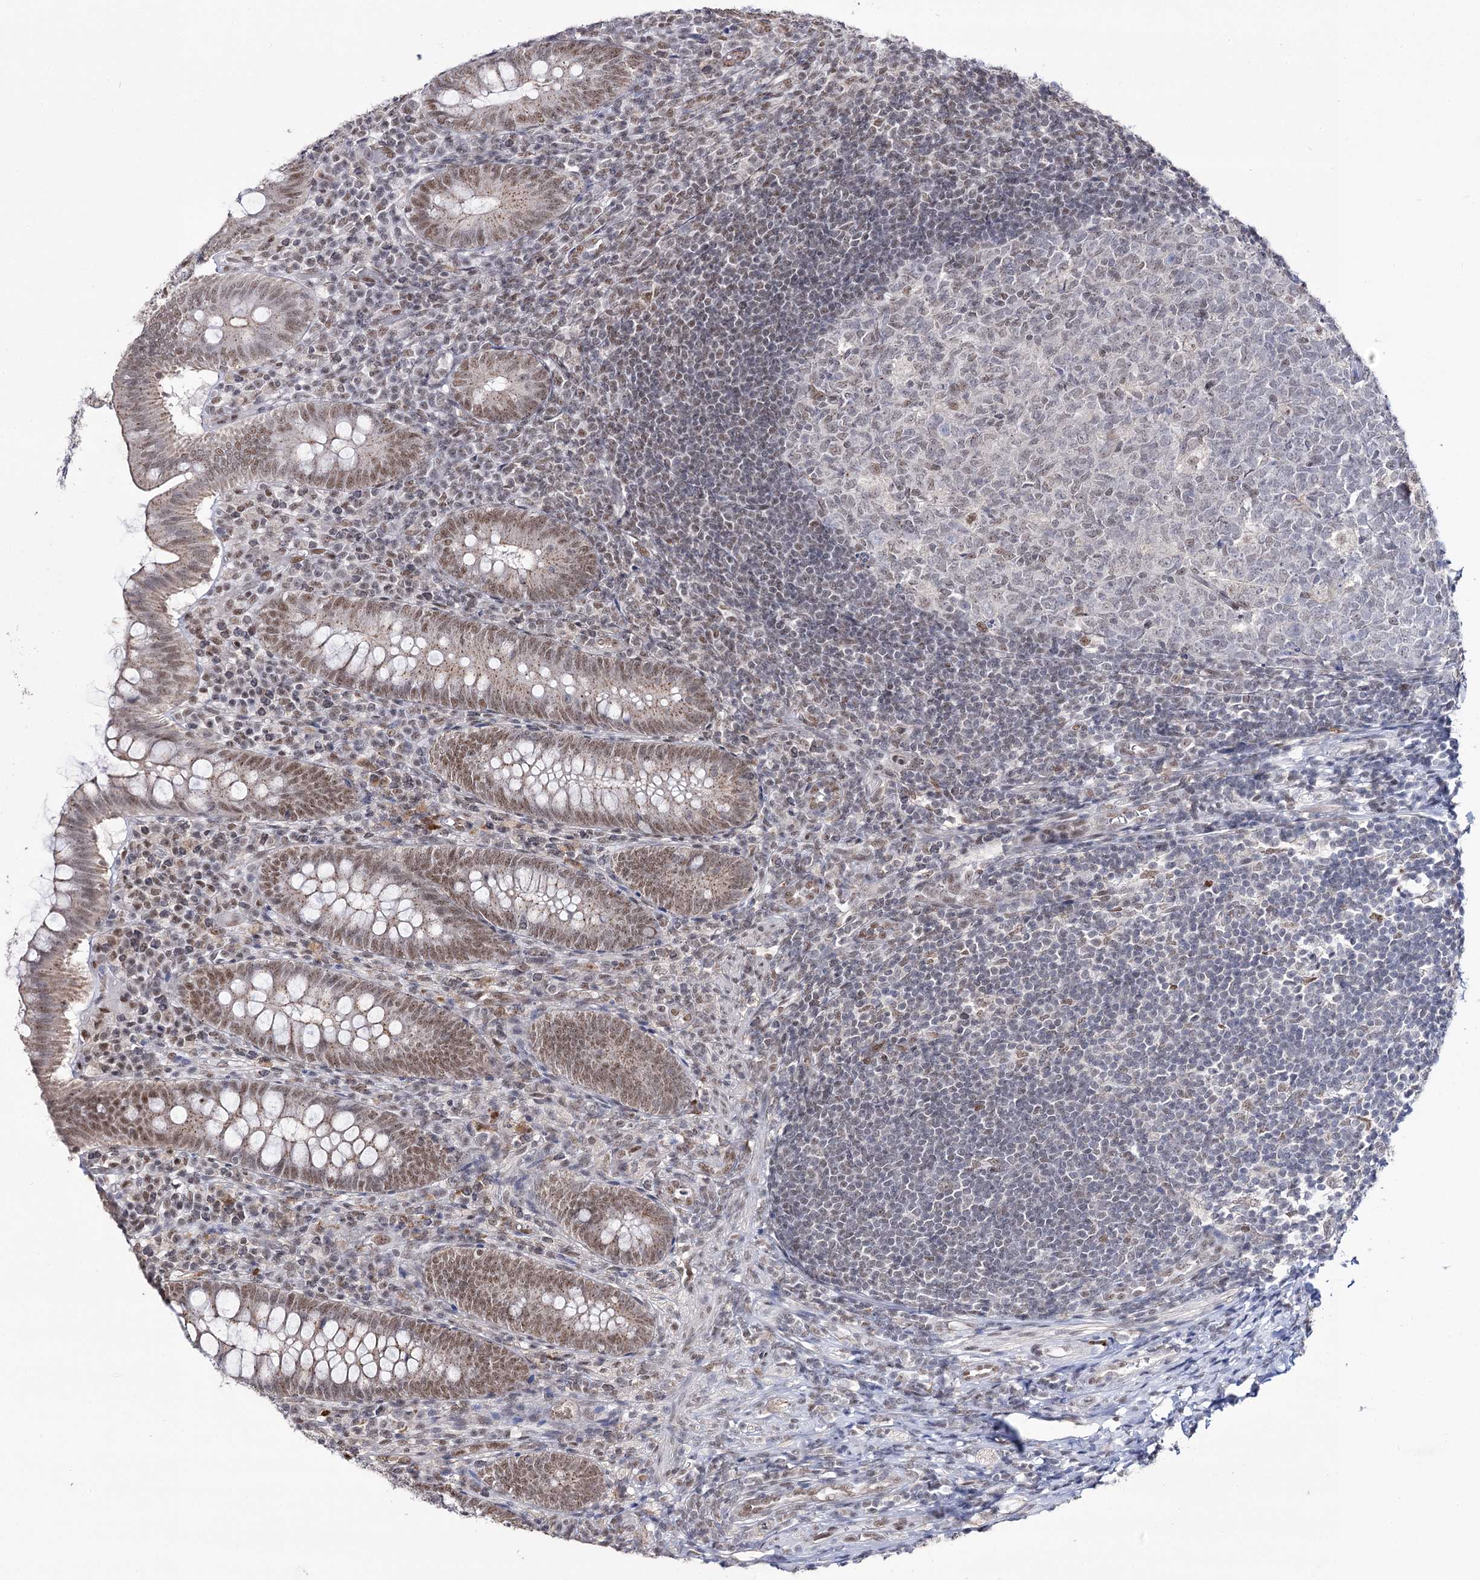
{"staining": {"intensity": "moderate", "quantity": ">75%", "location": "cytoplasmic/membranous,nuclear"}, "tissue": "appendix", "cell_type": "Glandular cells", "image_type": "normal", "snomed": [{"axis": "morphology", "description": "Normal tissue, NOS"}, {"axis": "topography", "description": "Appendix"}], "caption": "Appendix stained for a protein (brown) shows moderate cytoplasmic/membranous,nuclear positive positivity in about >75% of glandular cells.", "gene": "VGLL4", "patient": {"sex": "male", "age": 14}}